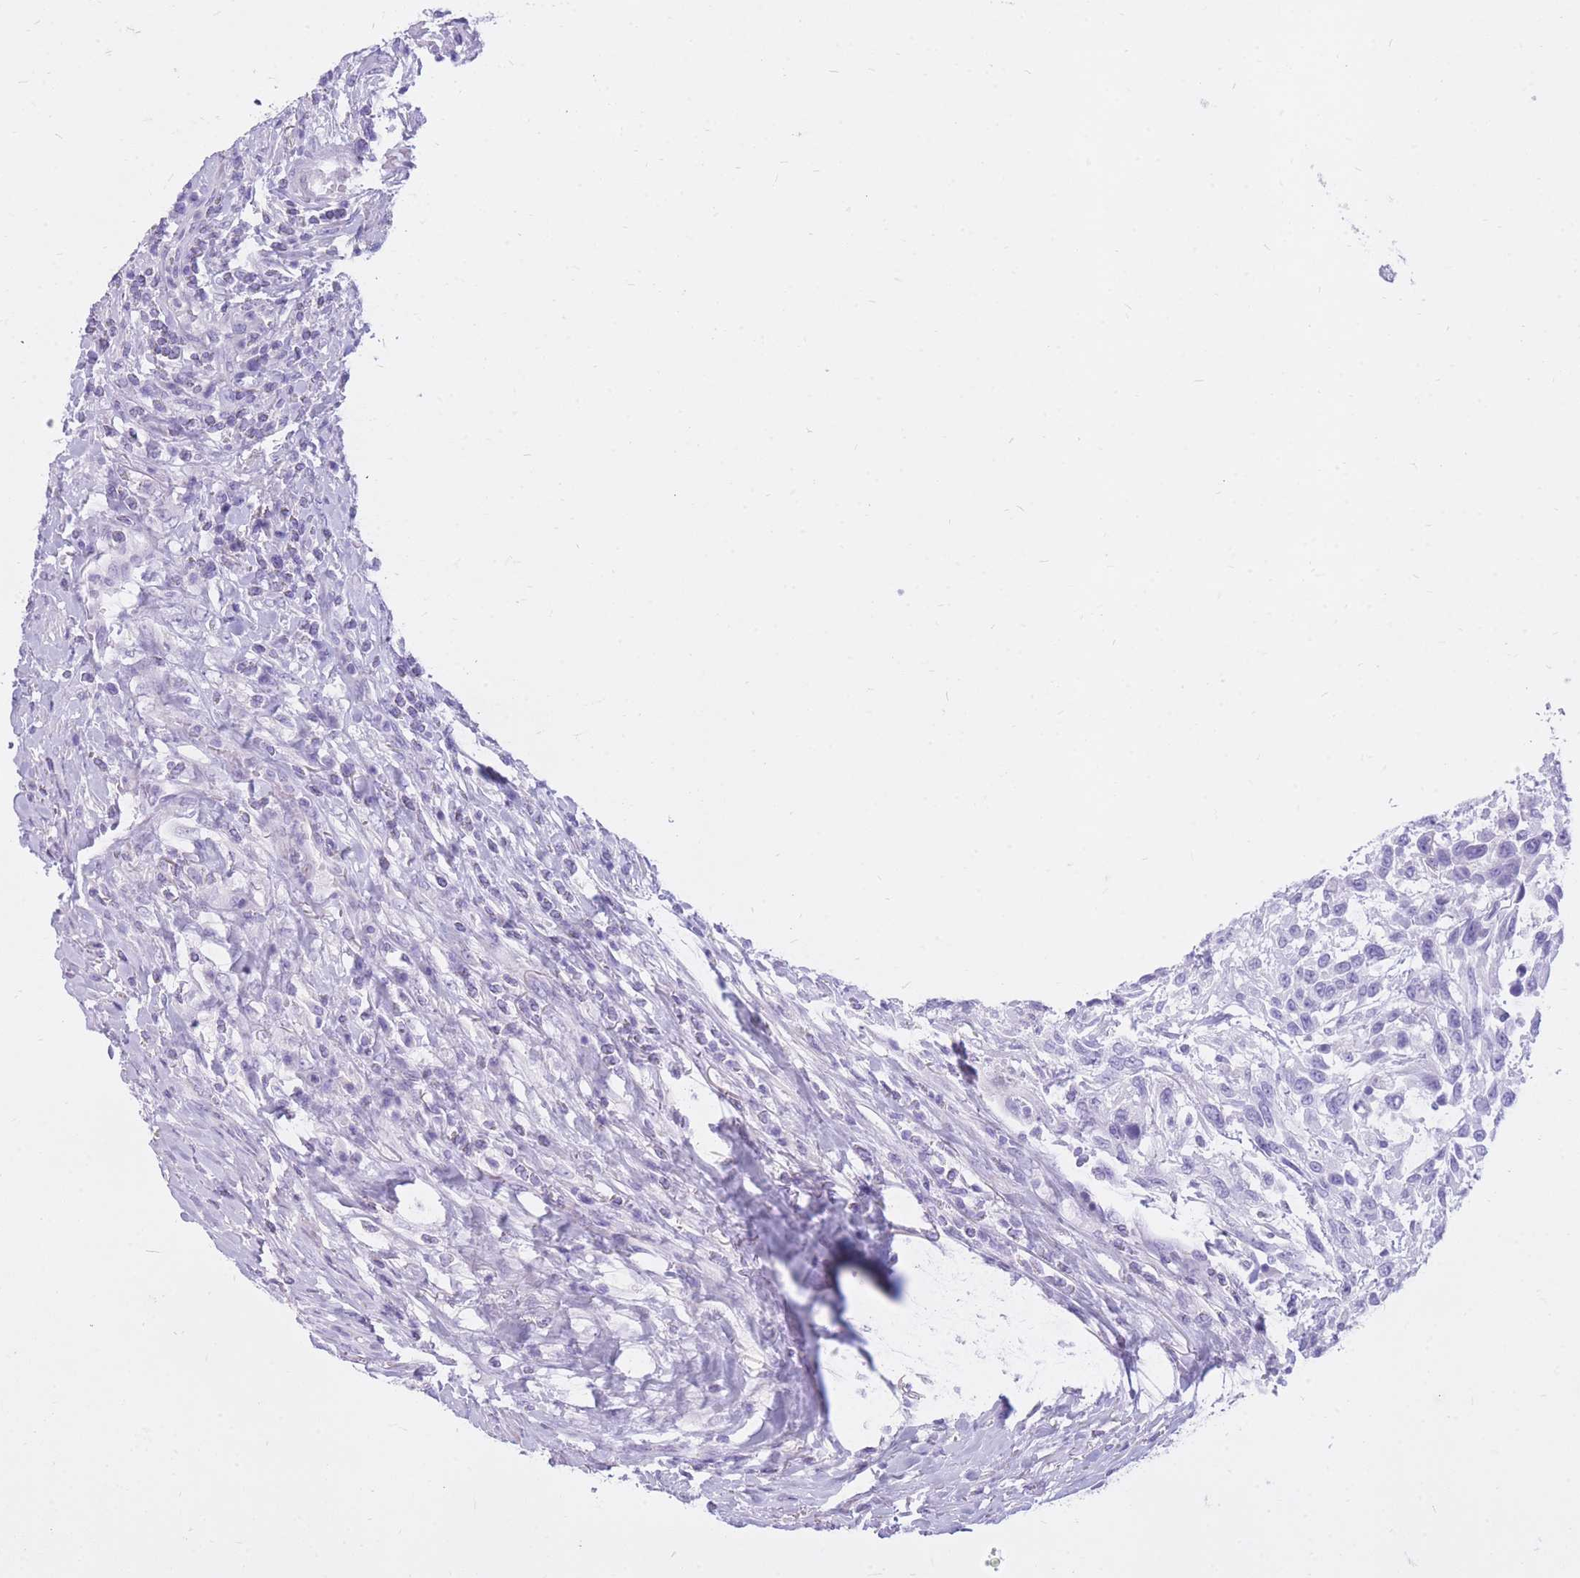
{"staining": {"intensity": "negative", "quantity": "none", "location": "none"}, "tissue": "urothelial cancer", "cell_type": "Tumor cells", "image_type": "cancer", "snomed": [{"axis": "morphology", "description": "Urothelial carcinoma, High grade"}, {"axis": "topography", "description": "Urinary bladder"}], "caption": "Immunohistochemical staining of human high-grade urothelial carcinoma demonstrates no significant expression in tumor cells.", "gene": "CYP21A2", "patient": {"sex": "female", "age": 70}}